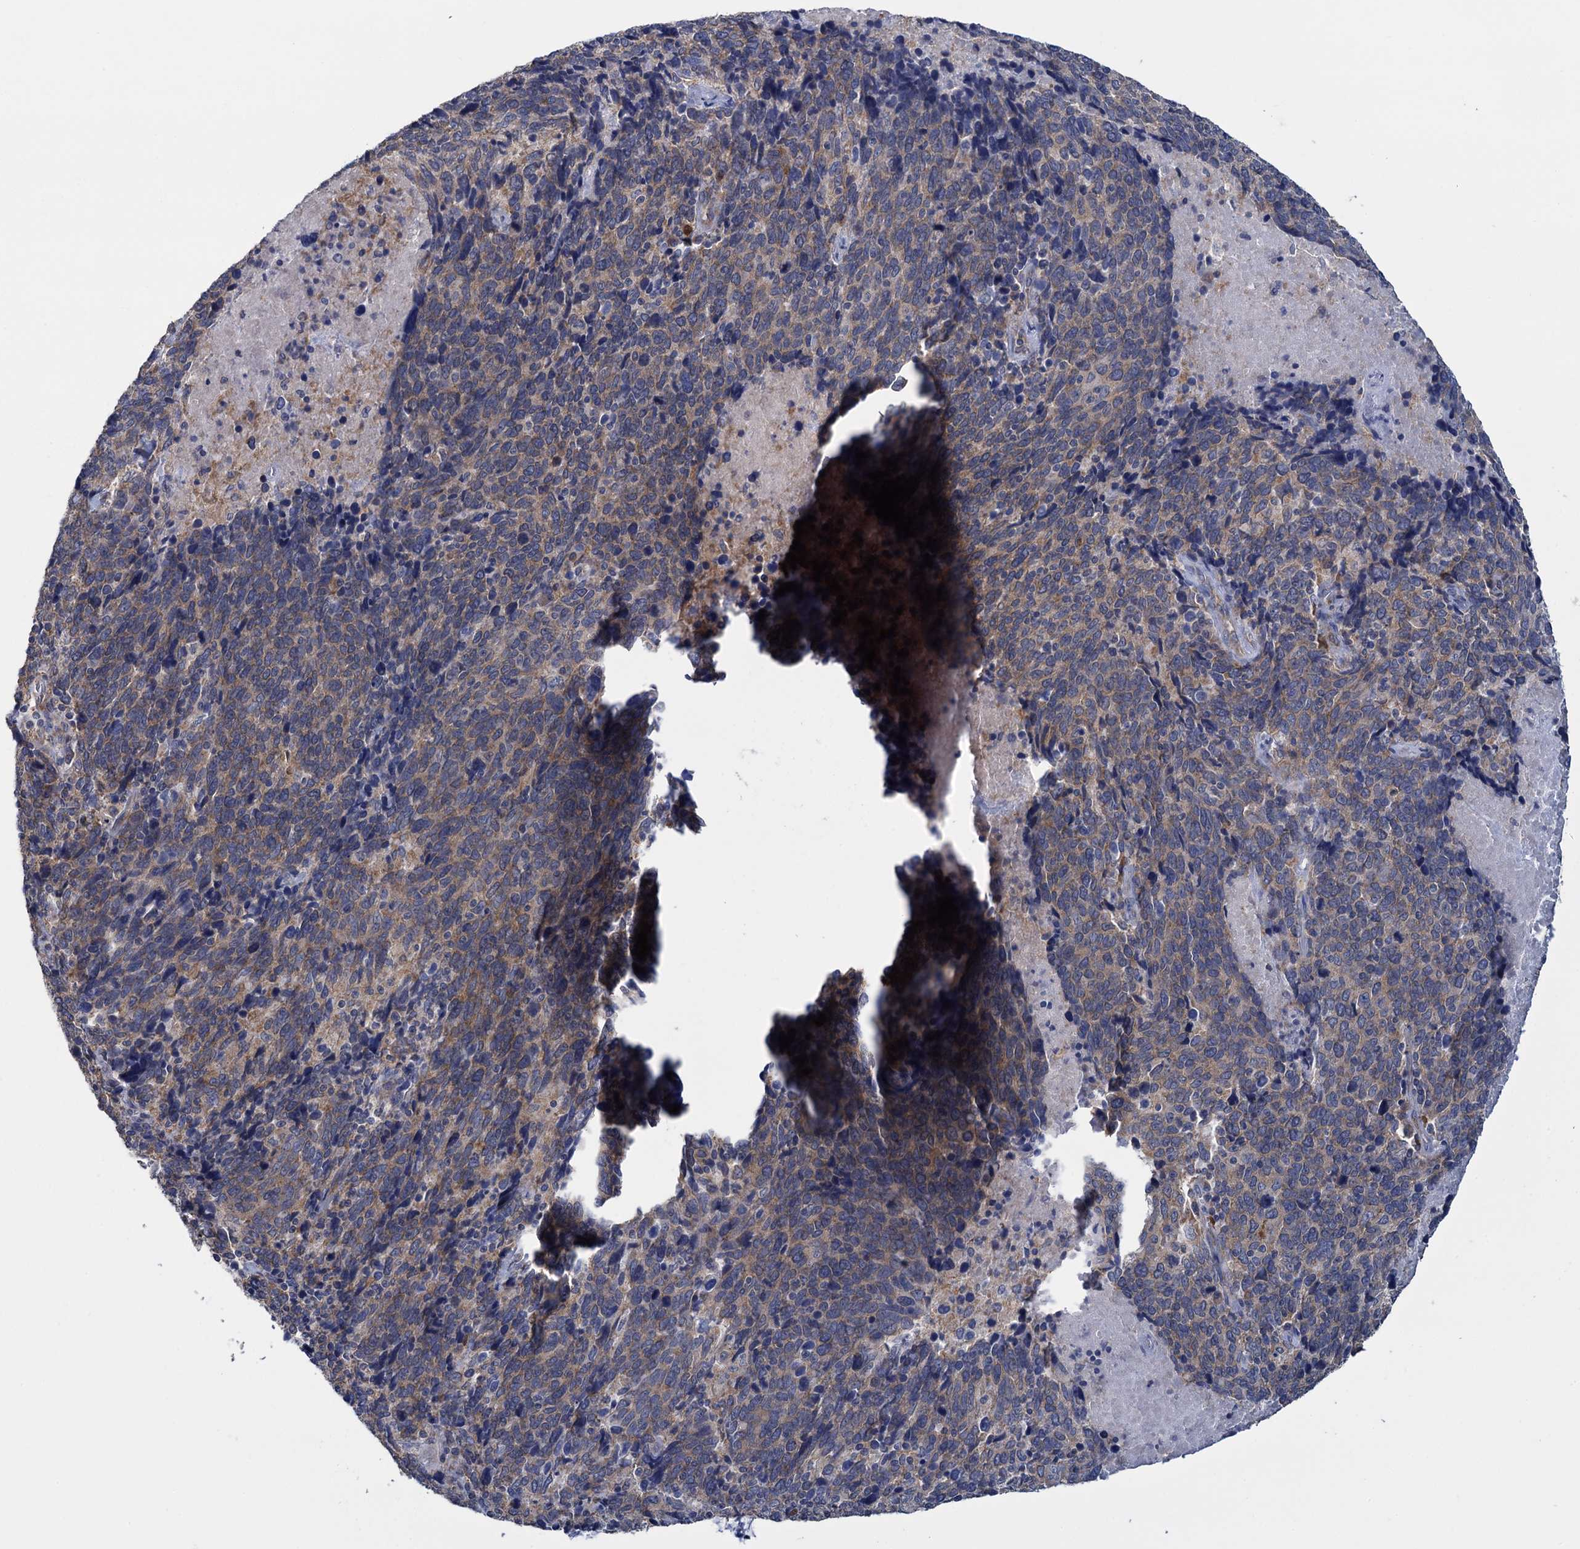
{"staining": {"intensity": "moderate", "quantity": ">75%", "location": "cytoplasmic/membranous"}, "tissue": "cervical cancer", "cell_type": "Tumor cells", "image_type": "cancer", "snomed": [{"axis": "morphology", "description": "Squamous cell carcinoma, NOS"}, {"axis": "topography", "description": "Cervix"}], "caption": "An immunohistochemistry image of tumor tissue is shown. Protein staining in brown shows moderate cytoplasmic/membranous positivity in cervical cancer within tumor cells.", "gene": "GSTM2", "patient": {"sex": "female", "age": 41}}